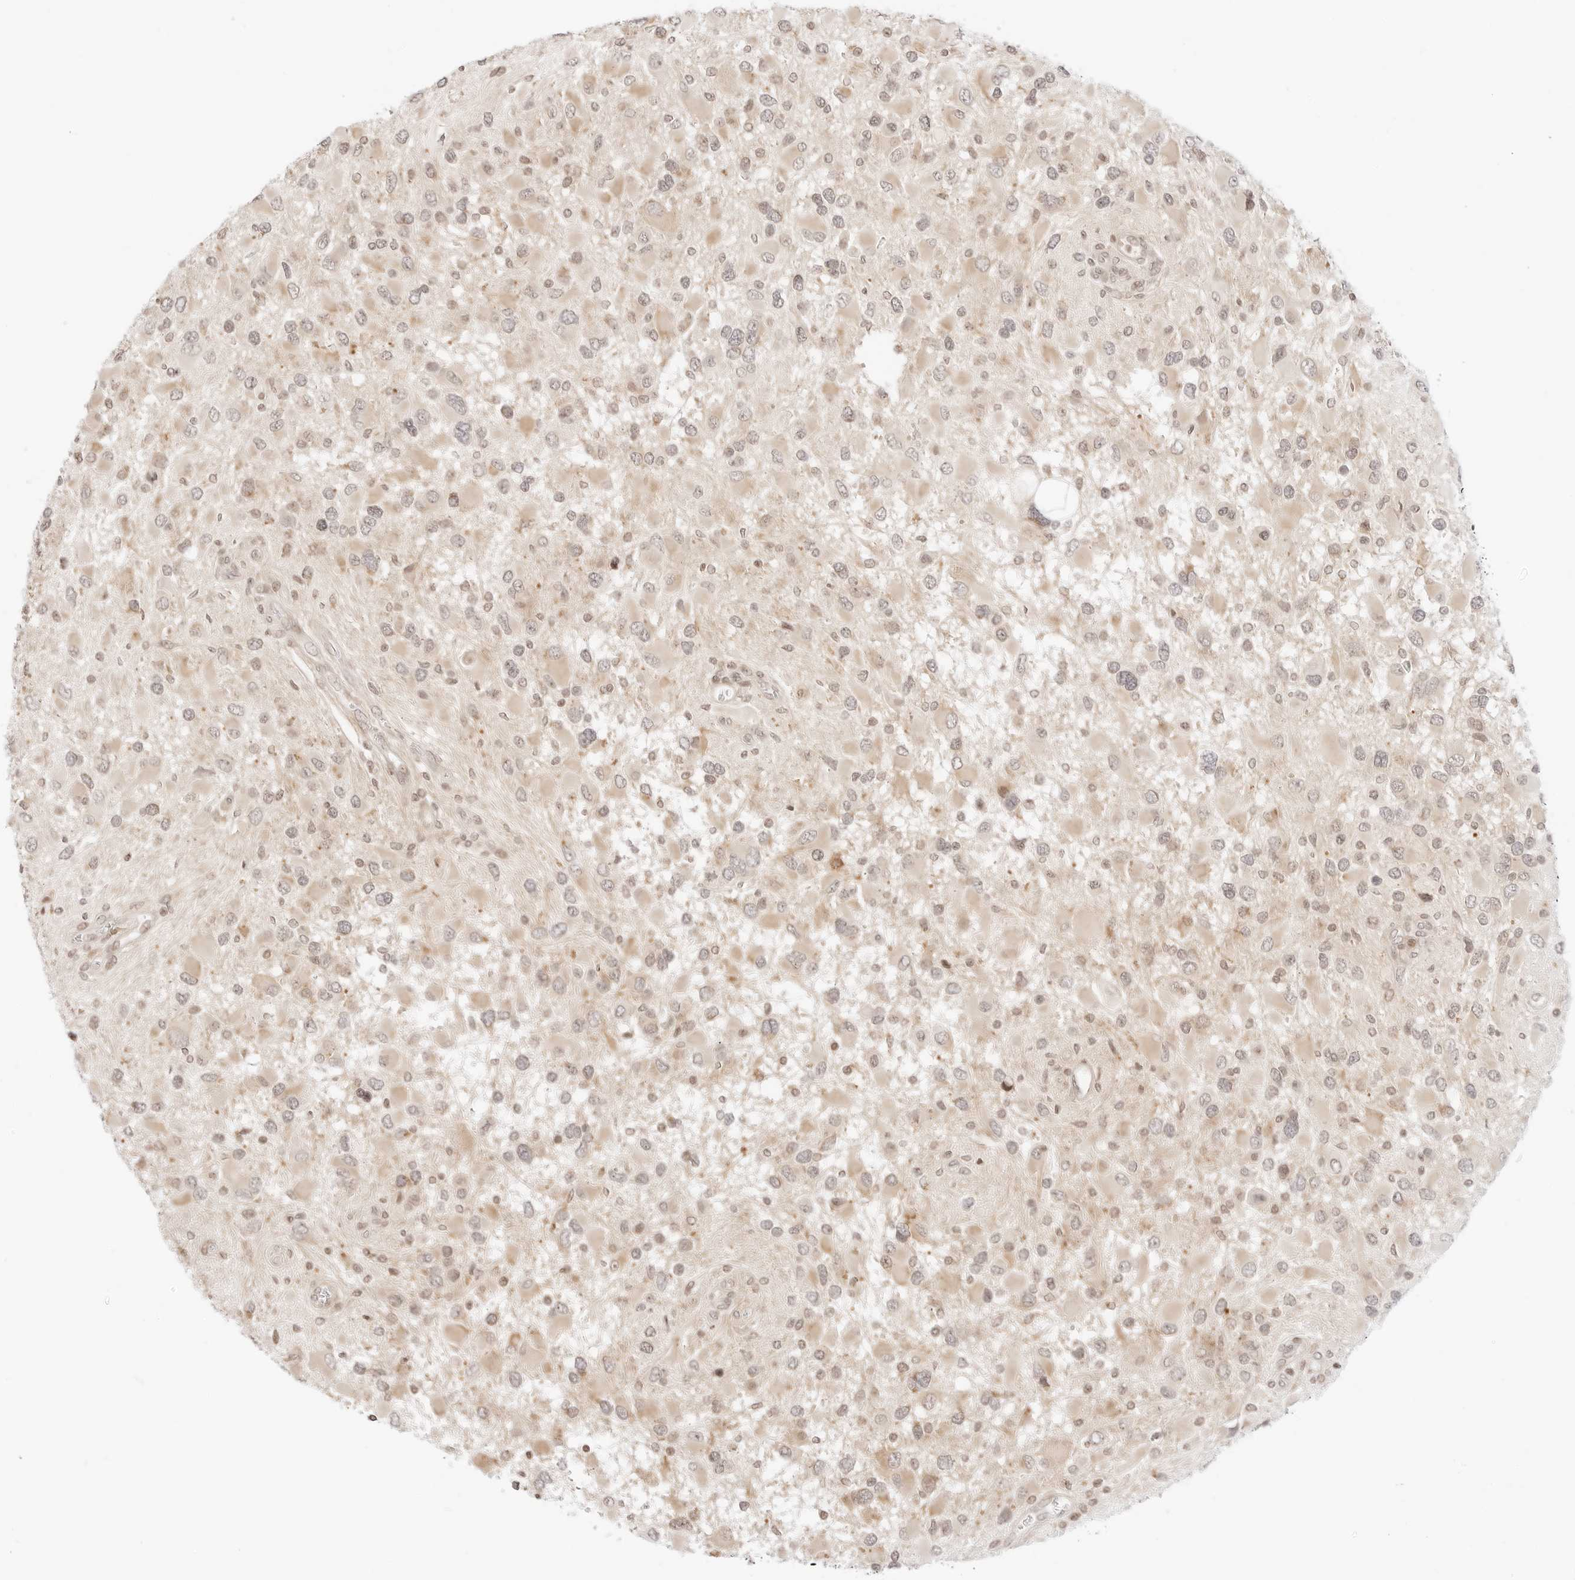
{"staining": {"intensity": "weak", "quantity": ">75%", "location": "cytoplasmic/membranous"}, "tissue": "glioma", "cell_type": "Tumor cells", "image_type": "cancer", "snomed": [{"axis": "morphology", "description": "Glioma, malignant, High grade"}, {"axis": "topography", "description": "Brain"}], "caption": "Immunohistochemistry (IHC) (DAB (3,3'-diaminobenzidine)) staining of glioma shows weak cytoplasmic/membranous protein expression in approximately >75% of tumor cells.", "gene": "RPS6KL1", "patient": {"sex": "male", "age": 53}}